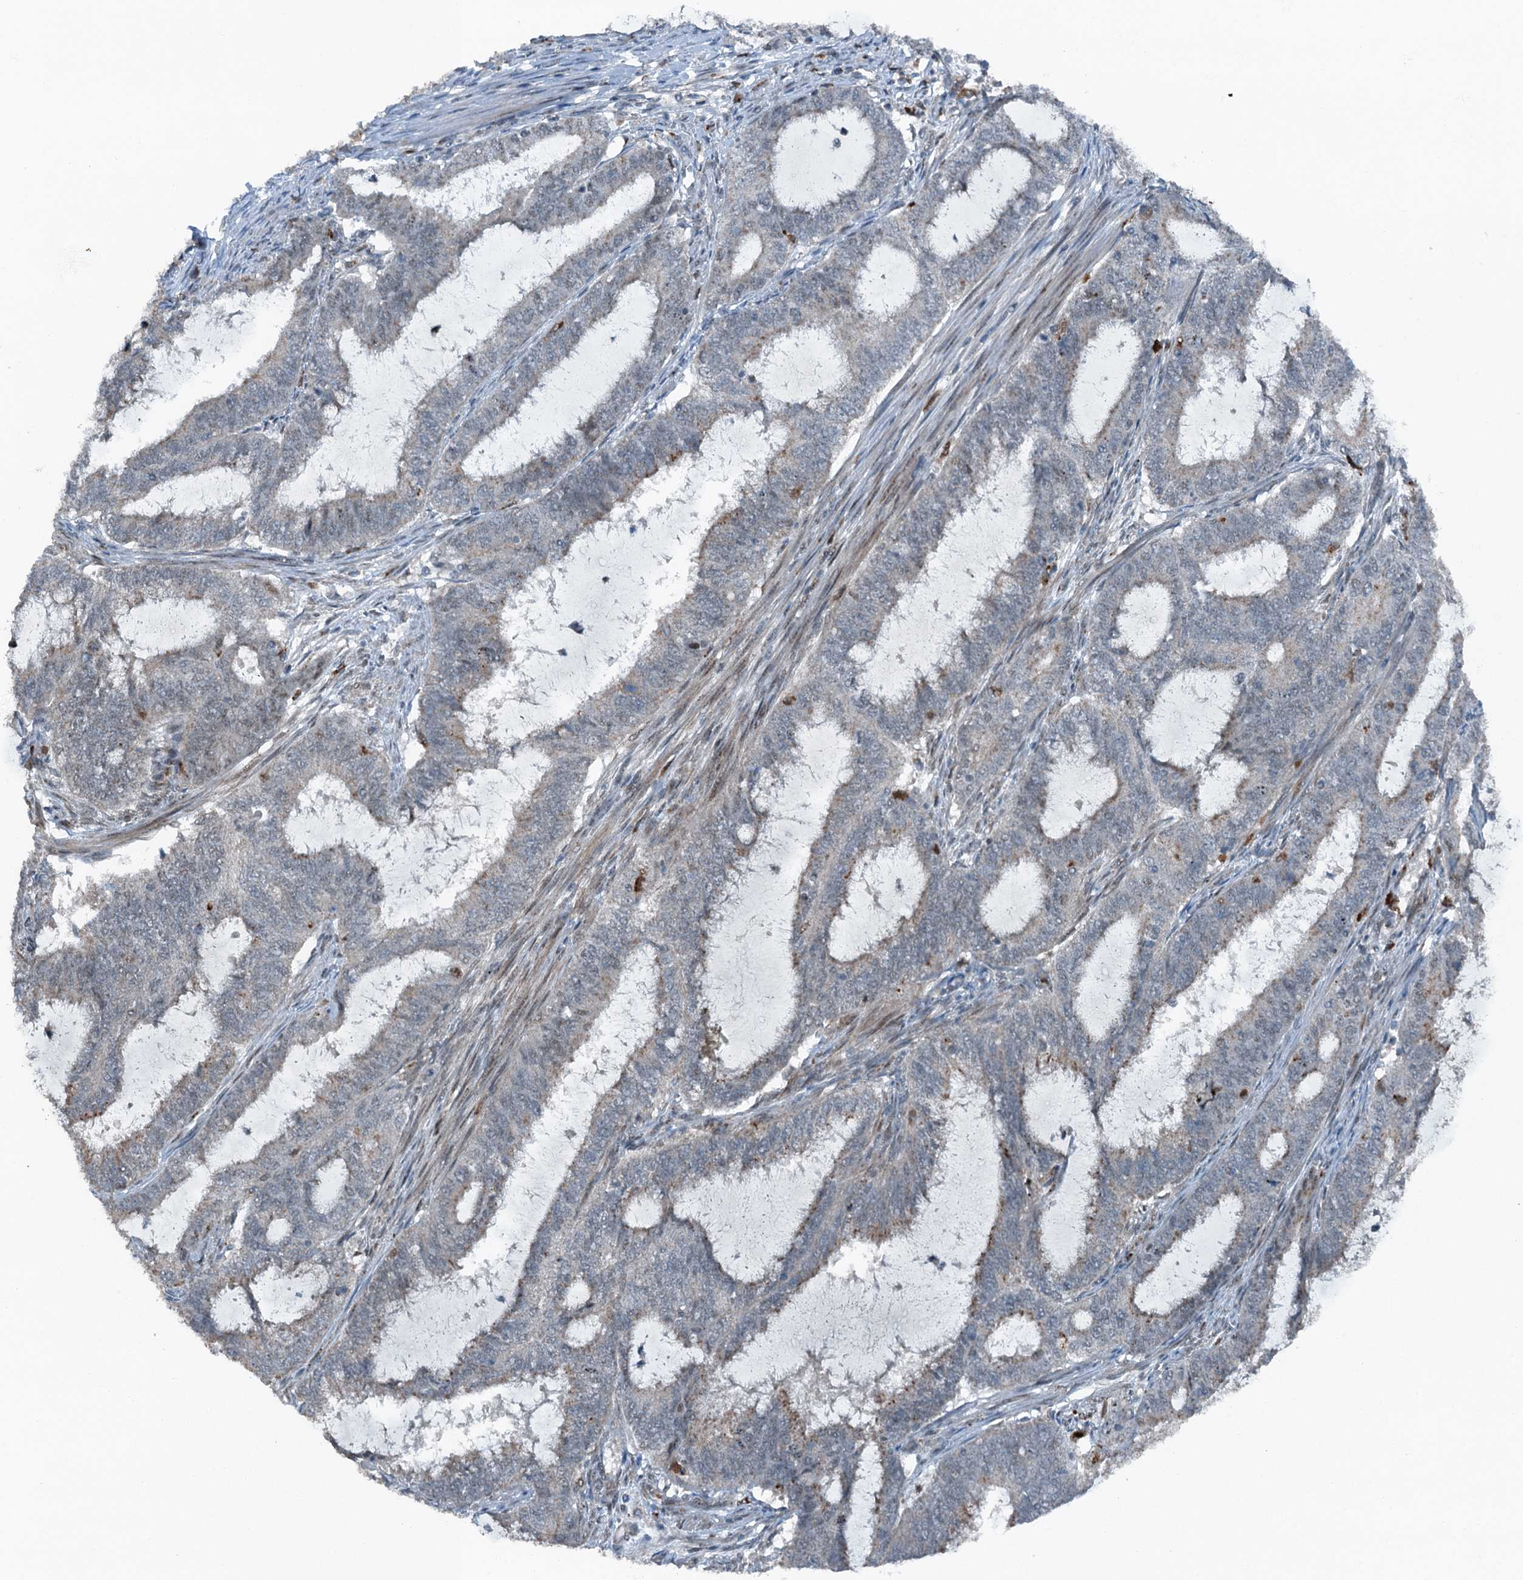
{"staining": {"intensity": "negative", "quantity": "none", "location": "none"}, "tissue": "endometrial cancer", "cell_type": "Tumor cells", "image_type": "cancer", "snomed": [{"axis": "morphology", "description": "Adenocarcinoma, NOS"}, {"axis": "topography", "description": "Endometrium"}], "caption": "Human endometrial cancer (adenocarcinoma) stained for a protein using immunohistochemistry exhibits no positivity in tumor cells.", "gene": "BMERB1", "patient": {"sex": "female", "age": 51}}